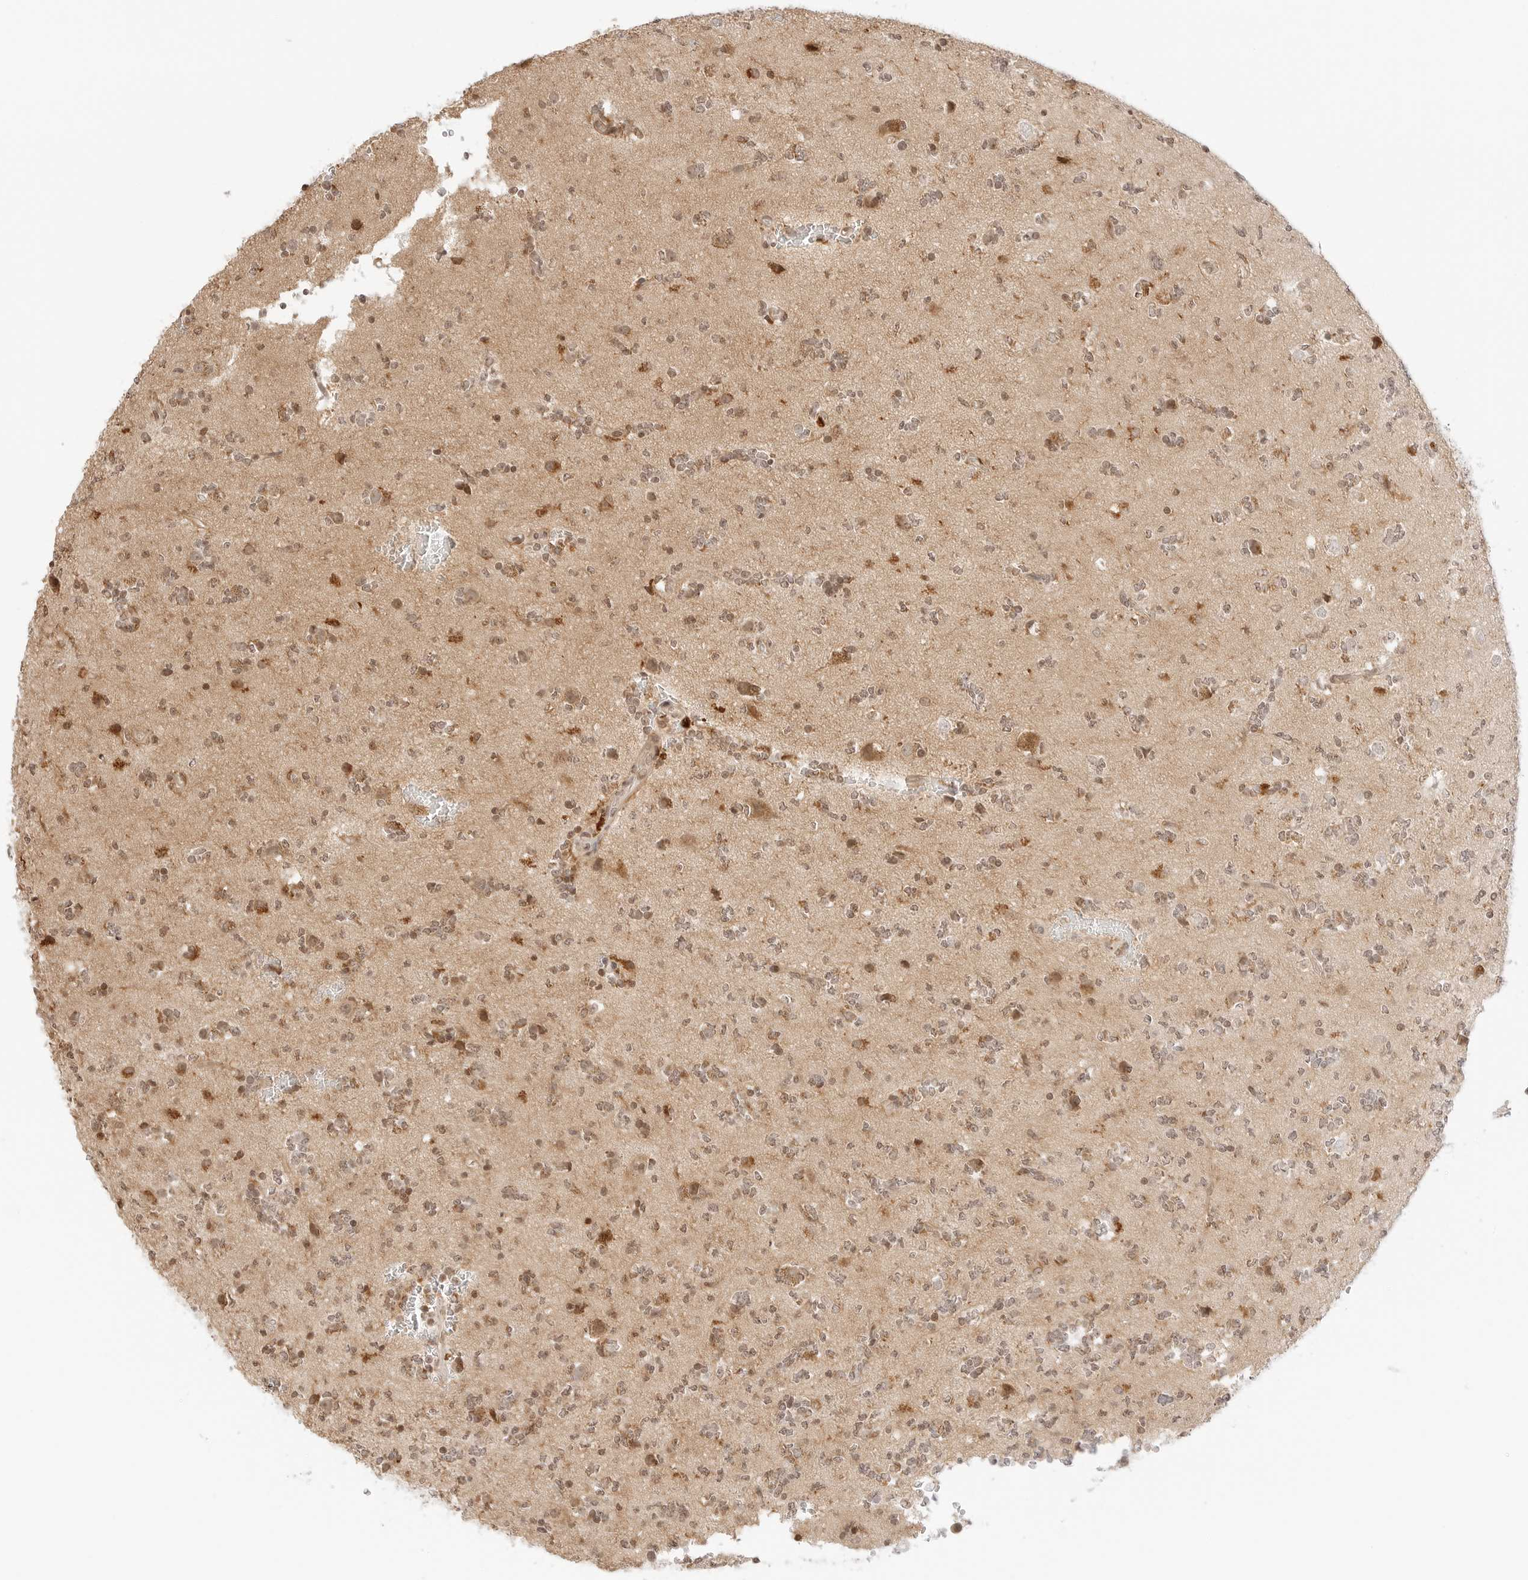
{"staining": {"intensity": "moderate", "quantity": "25%-75%", "location": "cytoplasmic/membranous,nuclear"}, "tissue": "glioma", "cell_type": "Tumor cells", "image_type": "cancer", "snomed": [{"axis": "morphology", "description": "Glioma, malignant, High grade"}, {"axis": "topography", "description": "Brain"}], "caption": "The micrograph shows staining of glioma, revealing moderate cytoplasmic/membranous and nuclear protein staining (brown color) within tumor cells. The staining was performed using DAB (3,3'-diaminobenzidine), with brown indicating positive protein expression. Nuclei are stained blue with hematoxylin.", "gene": "RPS6KL1", "patient": {"sex": "female", "age": 62}}